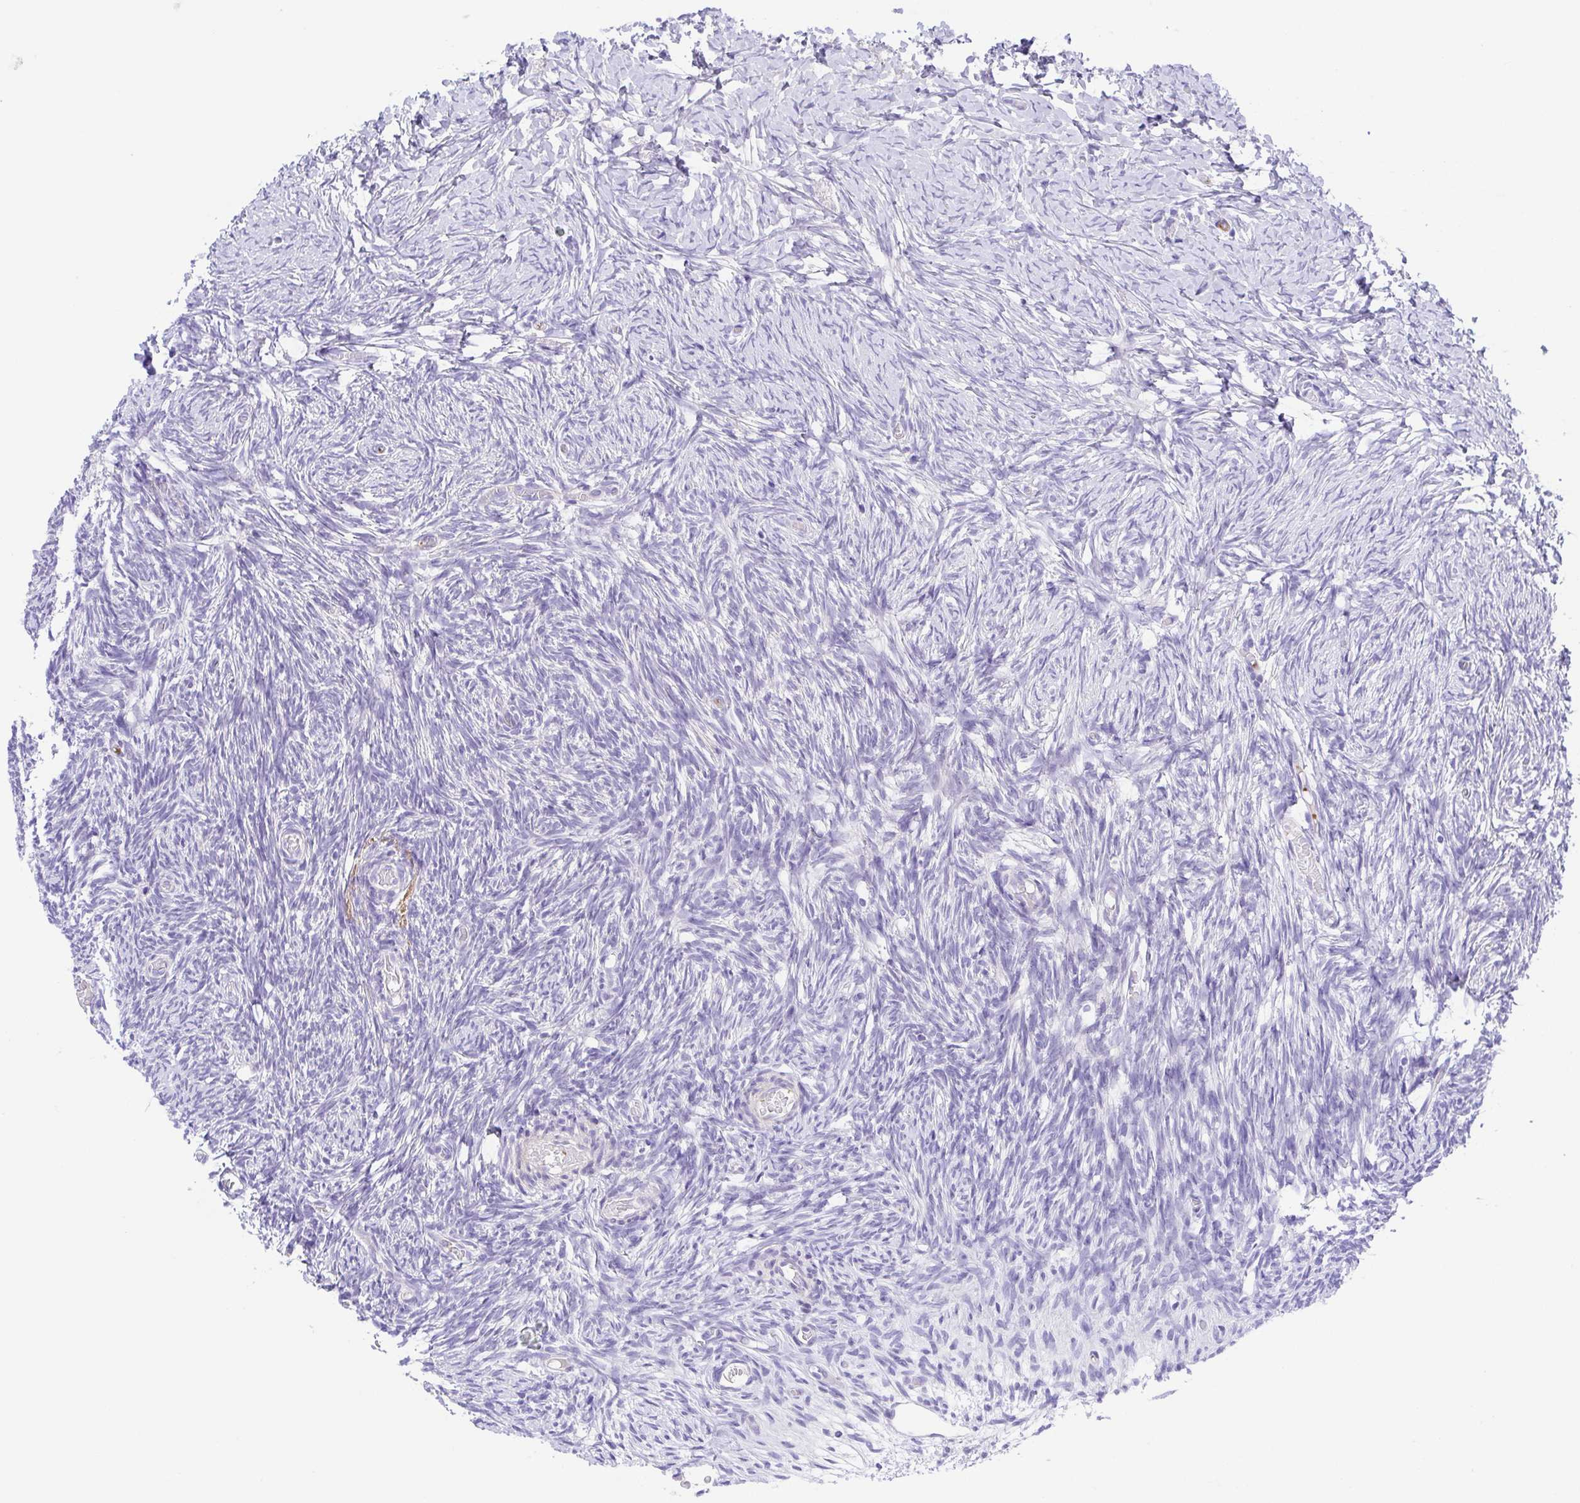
{"staining": {"intensity": "negative", "quantity": "none", "location": "none"}, "tissue": "ovary", "cell_type": "Follicle cells", "image_type": "normal", "snomed": [{"axis": "morphology", "description": "Normal tissue, NOS"}, {"axis": "topography", "description": "Ovary"}], "caption": "Immunohistochemistry (IHC) of unremarkable human ovary exhibits no positivity in follicle cells. (DAB (3,3'-diaminobenzidine) immunohistochemistry, high magnification).", "gene": "PRR14L", "patient": {"sex": "female", "age": 39}}